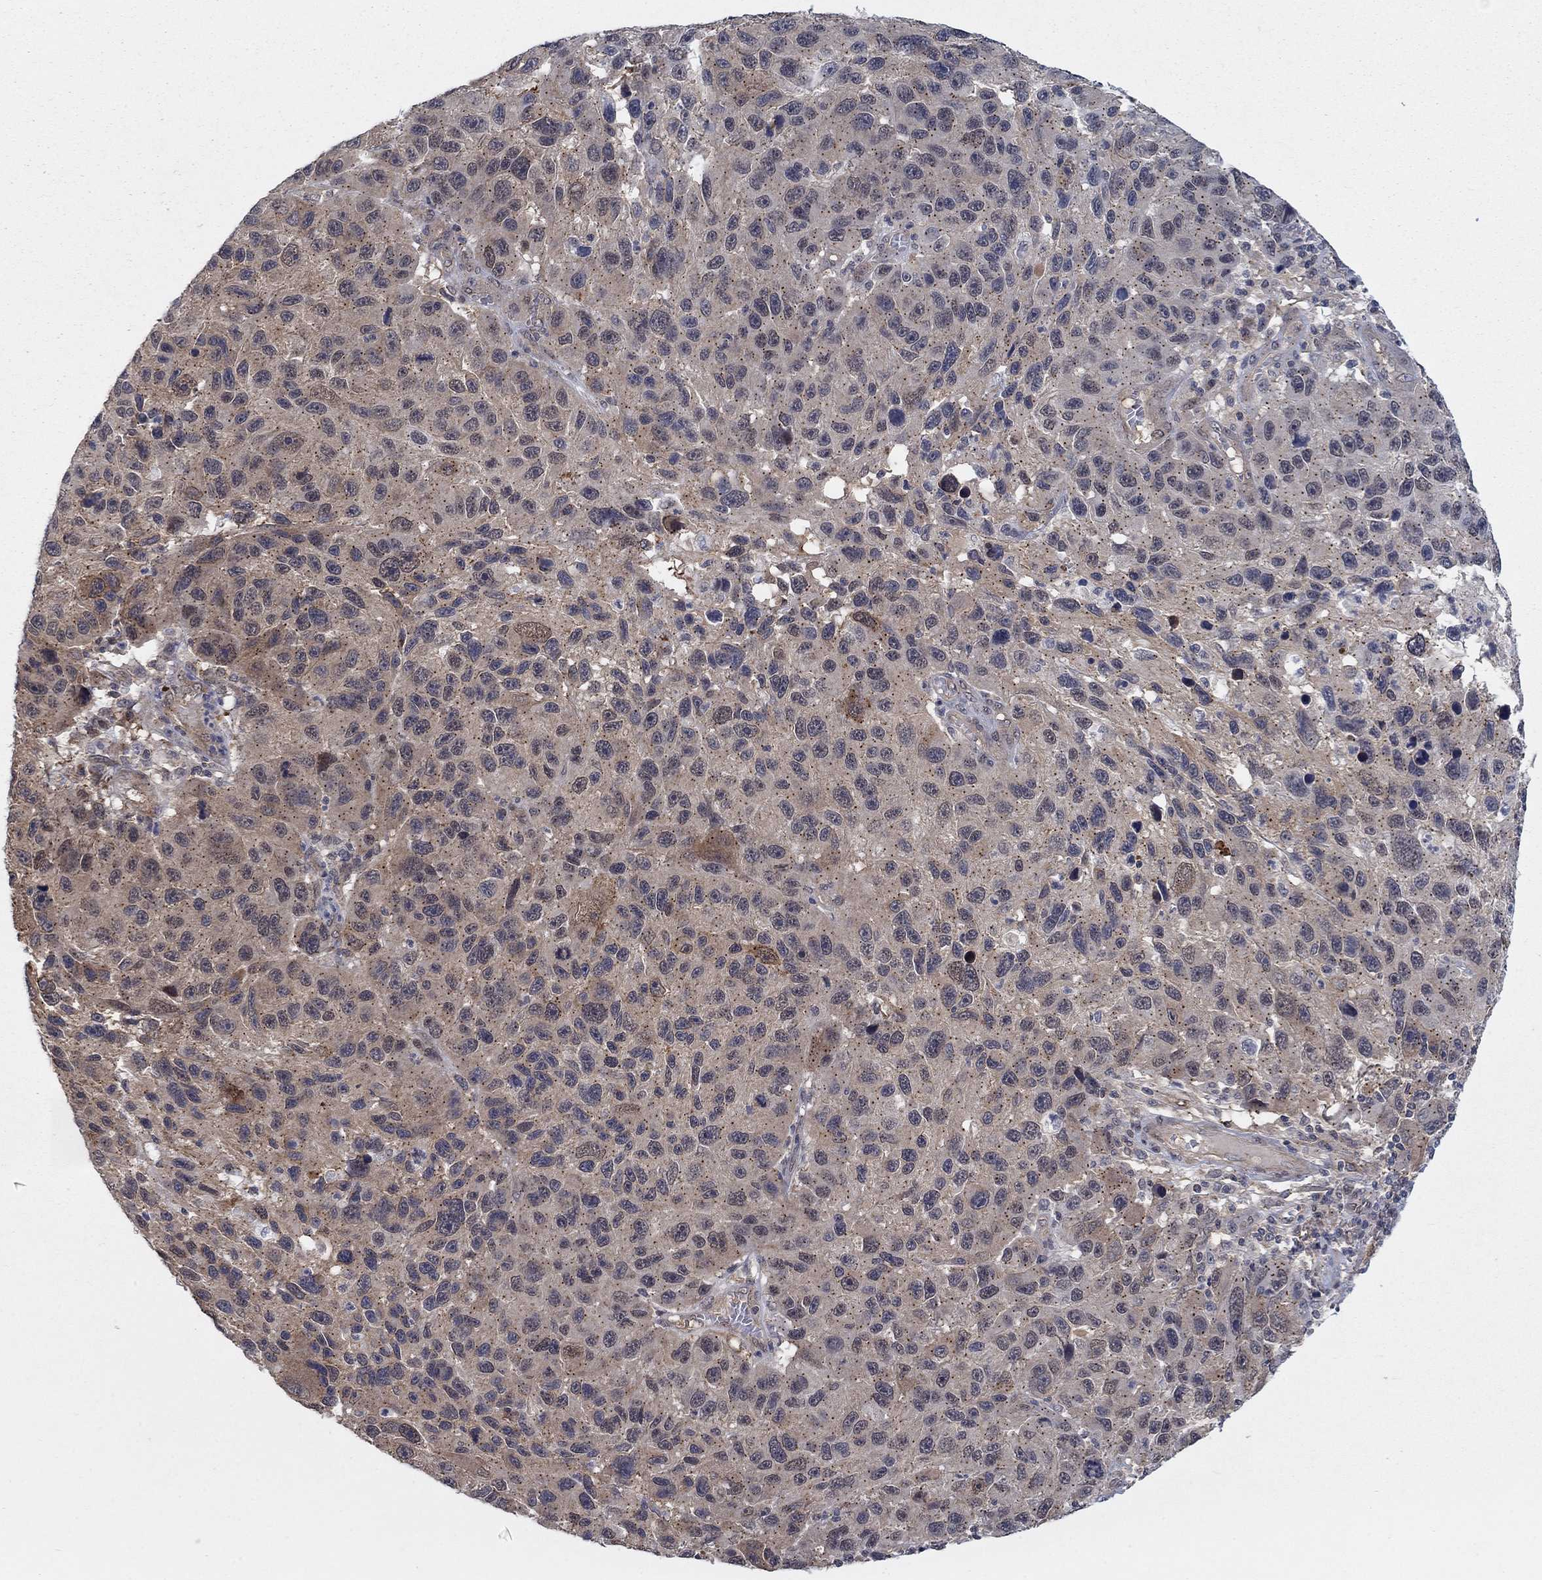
{"staining": {"intensity": "moderate", "quantity": ">75%", "location": "cytoplasmic/membranous"}, "tissue": "melanoma", "cell_type": "Tumor cells", "image_type": "cancer", "snomed": [{"axis": "morphology", "description": "Malignant melanoma, NOS"}, {"axis": "topography", "description": "Skin"}], "caption": "Protein expression analysis of human malignant melanoma reveals moderate cytoplasmic/membranous expression in about >75% of tumor cells. The staining was performed using DAB to visualize the protein expression in brown, while the nuclei were stained in blue with hematoxylin (Magnification: 20x).", "gene": "SH3RF1", "patient": {"sex": "male", "age": 53}}